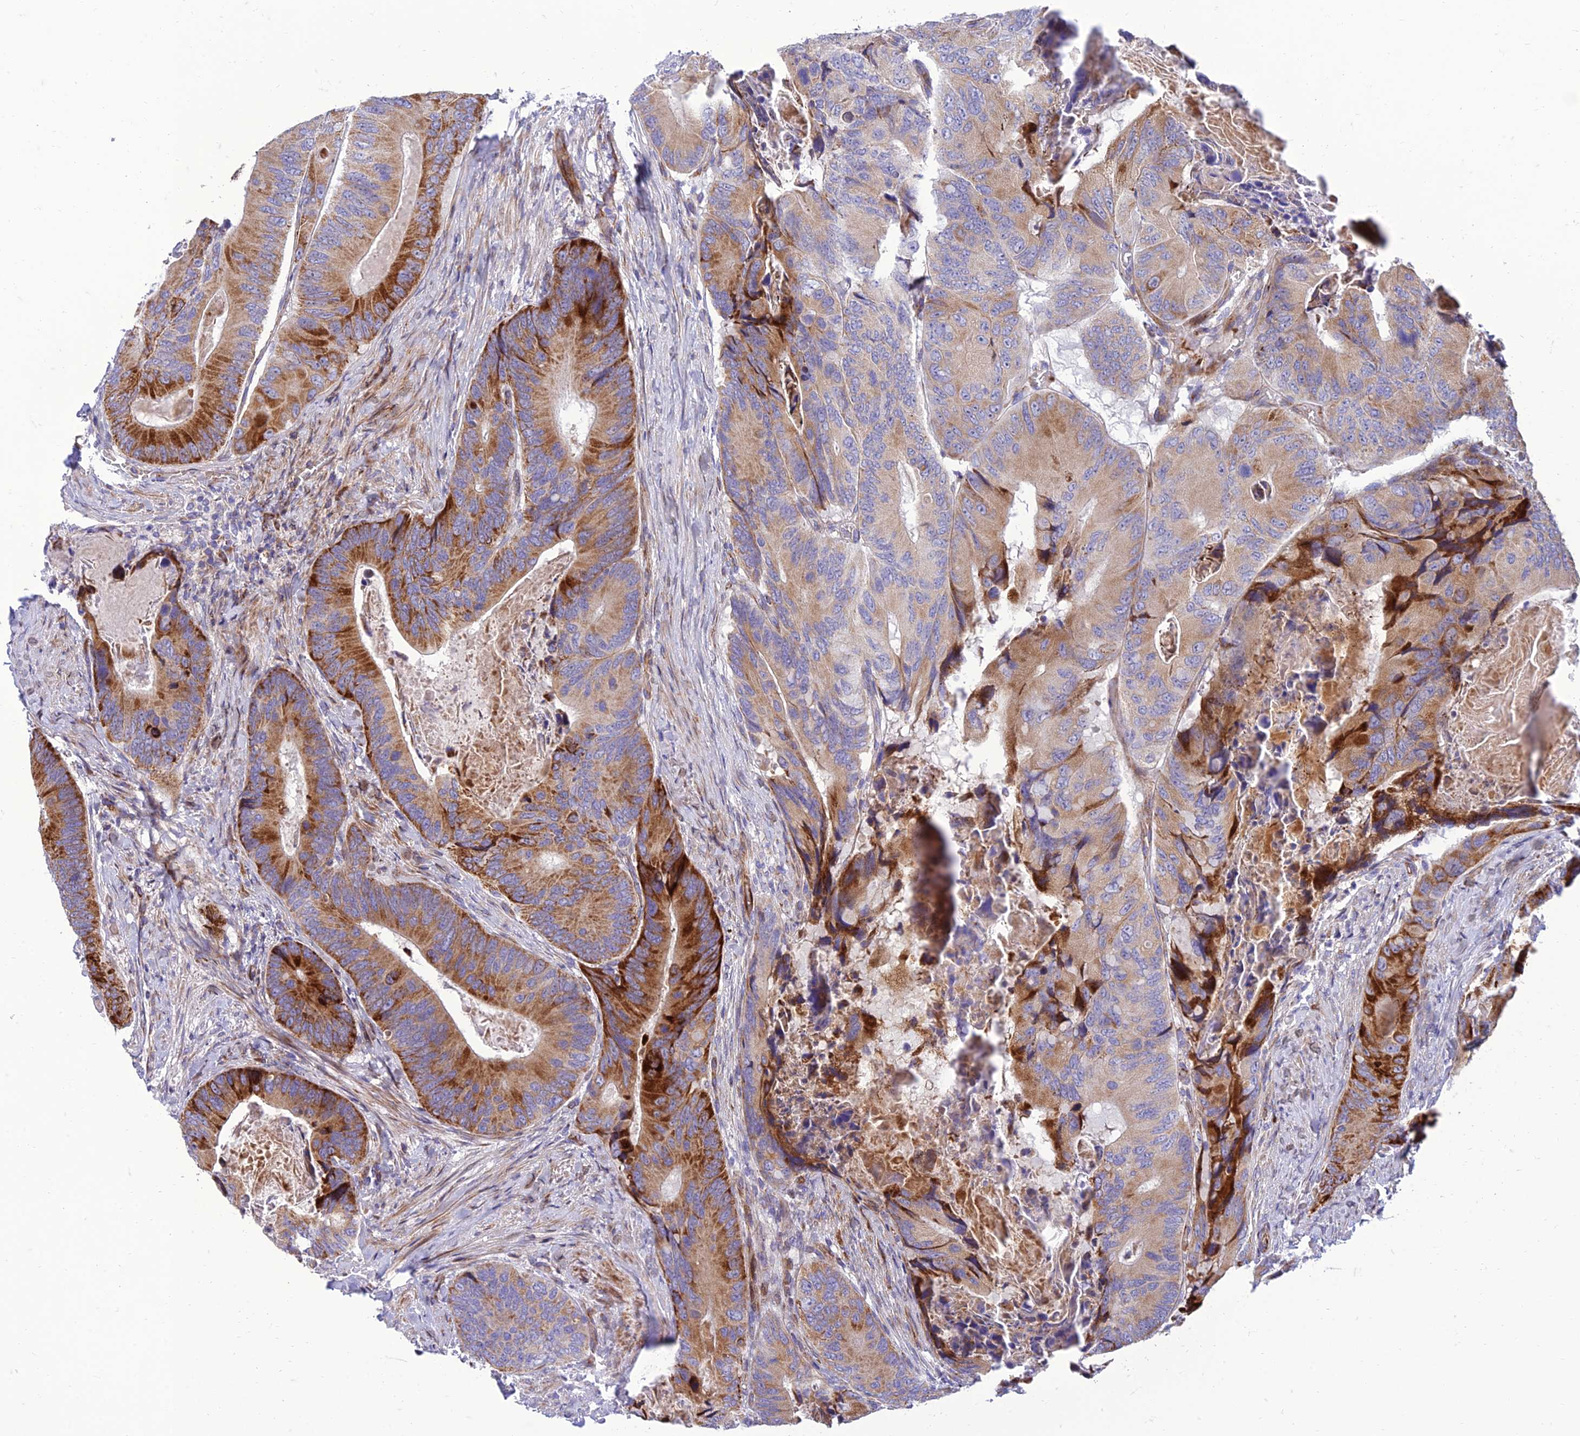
{"staining": {"intensity": "strong", "quantity": "25%-75%", "location": "cytoplasmic/membranous"}, "tissue": "colorectal cancer", "cell_type": "Tumor cells", "image_type": "cancer", "snomed": [{"axis": "morphology", "description": "Adenocarcinoma, NOS"}, {"axis": "topography", "description": "Colon"}], "caption": "Immunohistochemical staining of human colorectal adenocarcinoma displays strong cytoplasmic/membranous protein positivity in approximately 25%-75% of tumor cells.", "gene": "SEL1L3", "patient": {"sex": "male", "age": 84}}